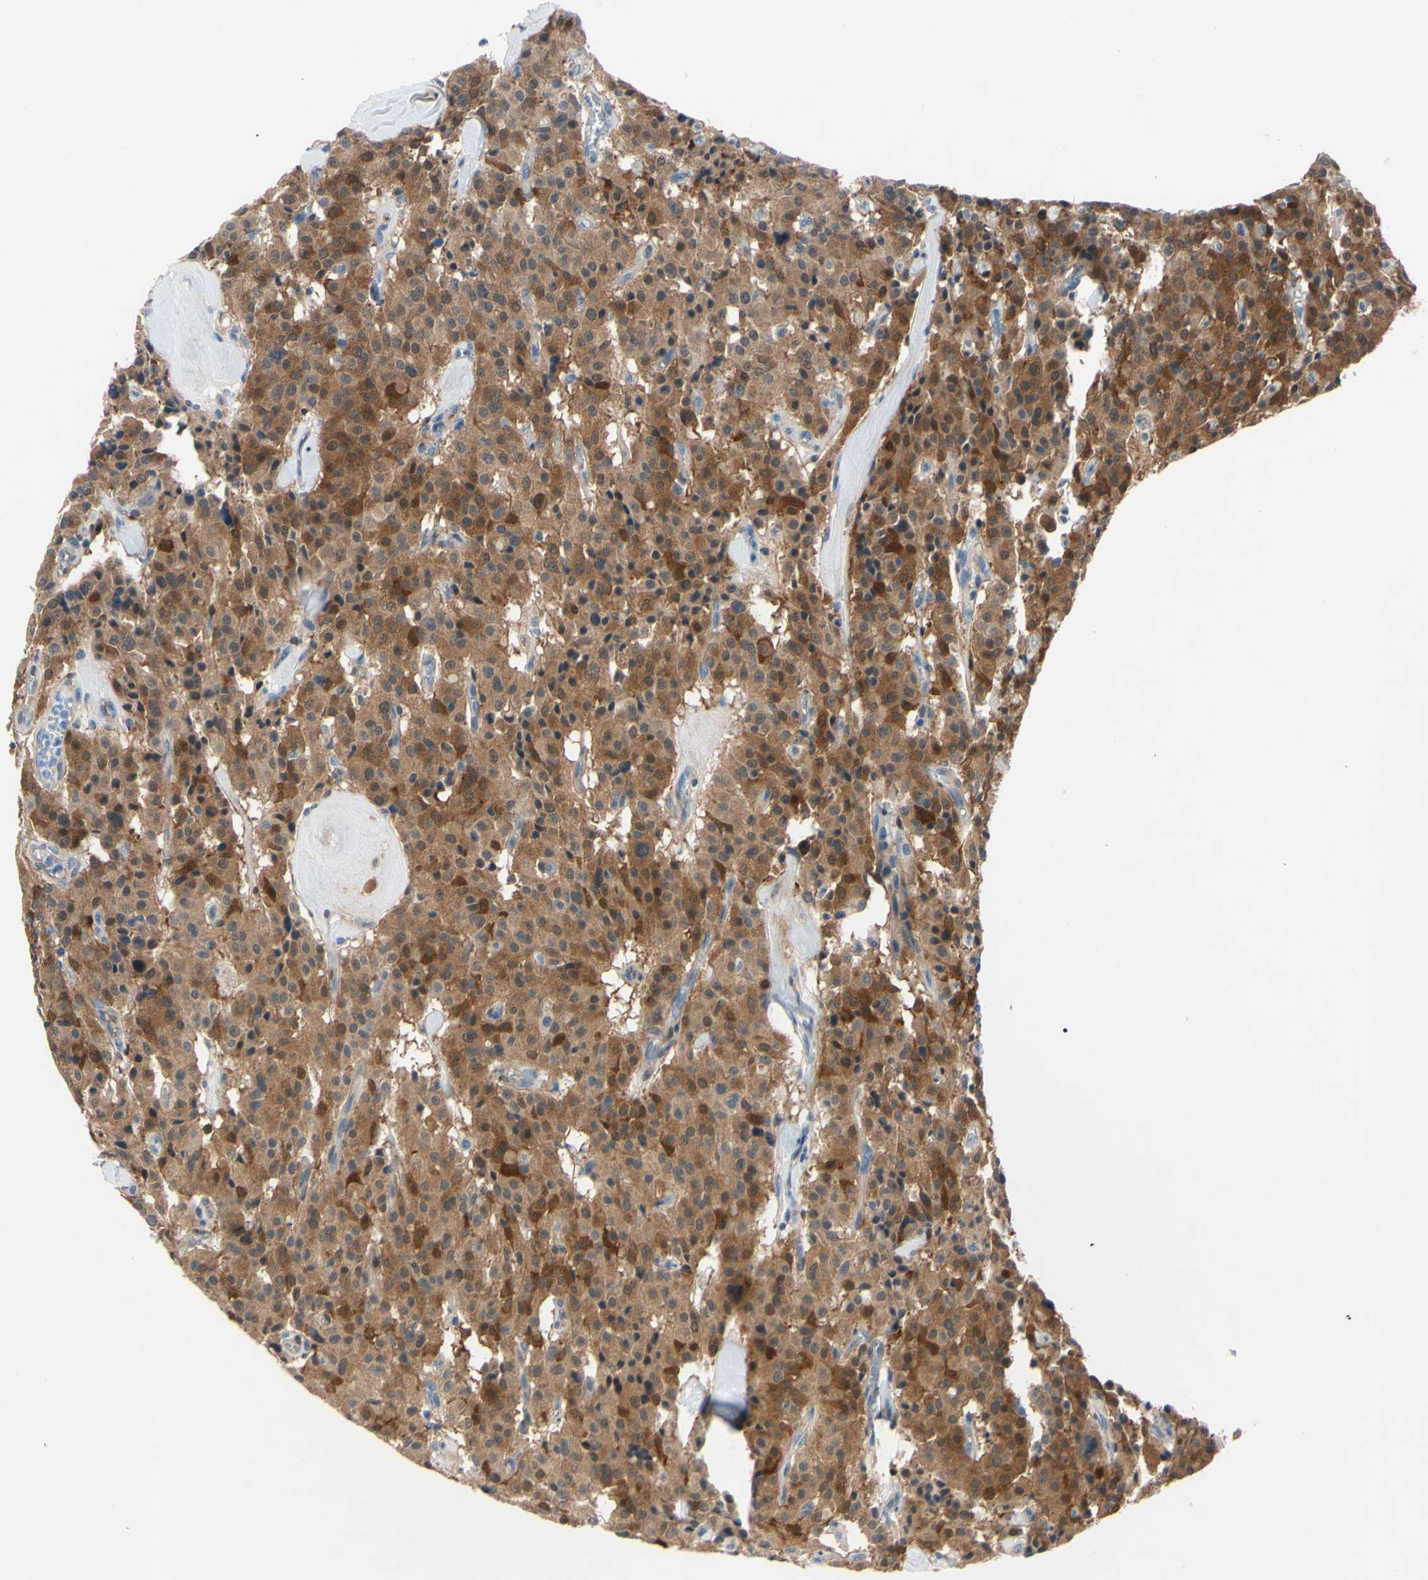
{"staining": {"intensity": "strong", "quantity": ">75%", "location": "cytoplasmic/membranous"}, "tissue": "carcinoid", "cell_type": "Tumor cells", "image_type": "cancer", "snomed": [{"axis": "morphology", "description": "Carcinoid, malignant, NOS"}, {"axis": "topography", "description": "Lung"}], "caption": "The image demonstrates immunohistochemical staining of carcinoid (malignant). There is strong cytoplasmic/membranous expression is seen in about >75% of tumor cells. The protein is shown in brown color, while the nuclei are stained blue.", "gene": "NOL3", "patient": {"sex": "male", "age": 30}}